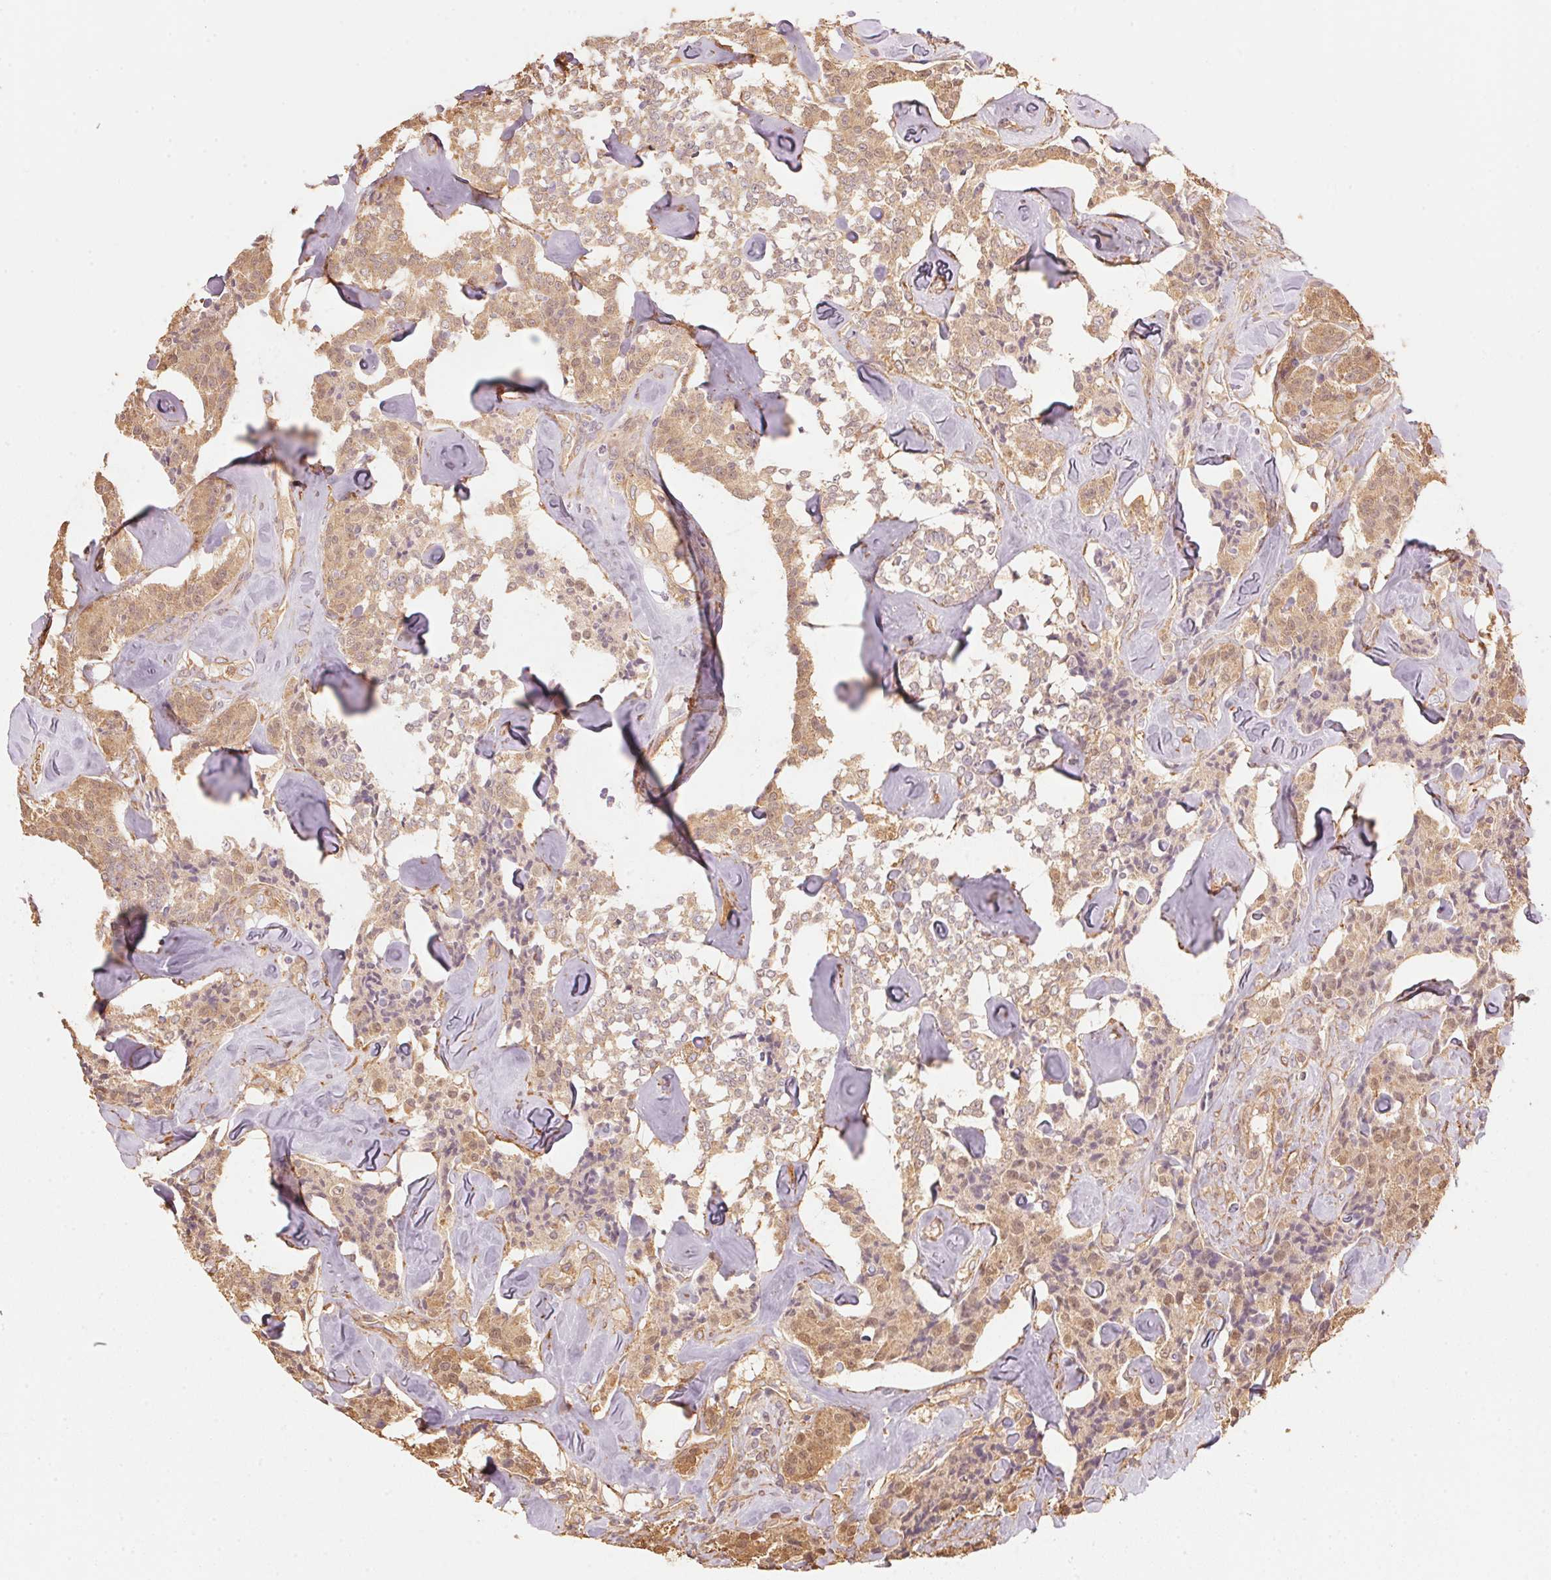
{"staining": {"intensity": "weak", "quantity": ">75%", "location": "cytoplasmic/membranous"}, "tissue": "carcinoid", "cell_type": "Tumor cells", "image_type": "cancer", "snomed": [{"axis": "morphology", "description": "Carcinoid, malignant, NOS"}, {"axis": "topography", "description": "Pancreas"}], "caption": "Immunohistochemistry photomicrograph of human carcinoid (malignant) stained for a protein (brown), which shows low levels of weak cytoplasmic/membranous expression in about >75% of tumor cells.", "gene": "QDPR", "patient": {"sex": "male", "age": 41}}